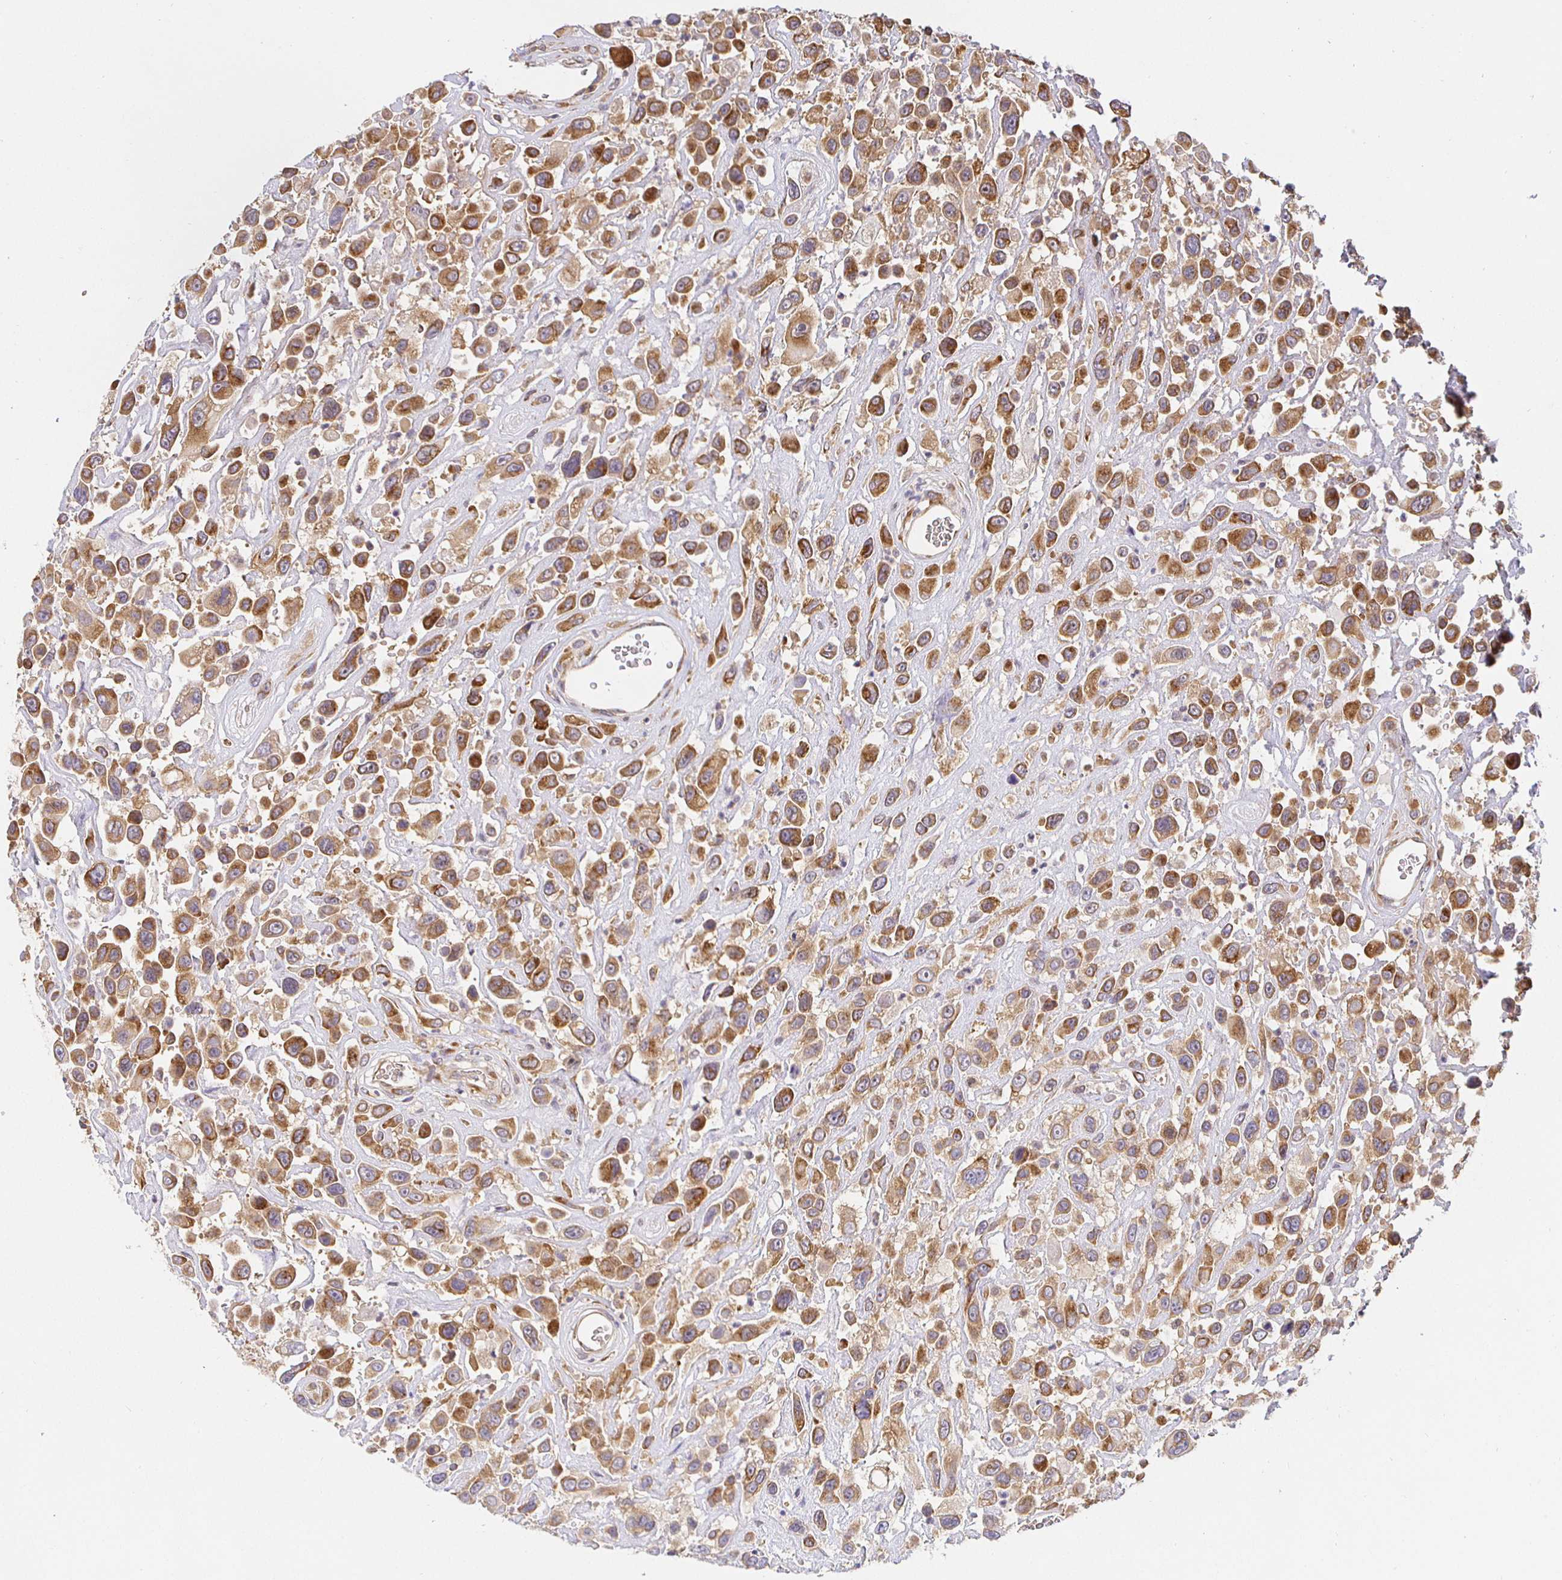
{"staining": {"intensity": "strong", "quantity": ">75%", "location": "cytoplasmic/membranous"}, "tissue": "urothelial cancer", "cell_type": "Tumor cells", "image_type": "cancer", "snomed": [{"axis": "morphology", "description": "Urothelial carcinoma, High grade"}, {"axis": "topography", "description": "Urinary bladder"}], "caption": "A high-resolution histopathology image shows immunohistochemistry staining of urothelial carcinoma (high-grade), which reveals strong cytoplasmic/membranous expression in approximately >75% of tumor cells.", "gene": "IRAK1", "patient": {"sex": "male", "age": 53}}